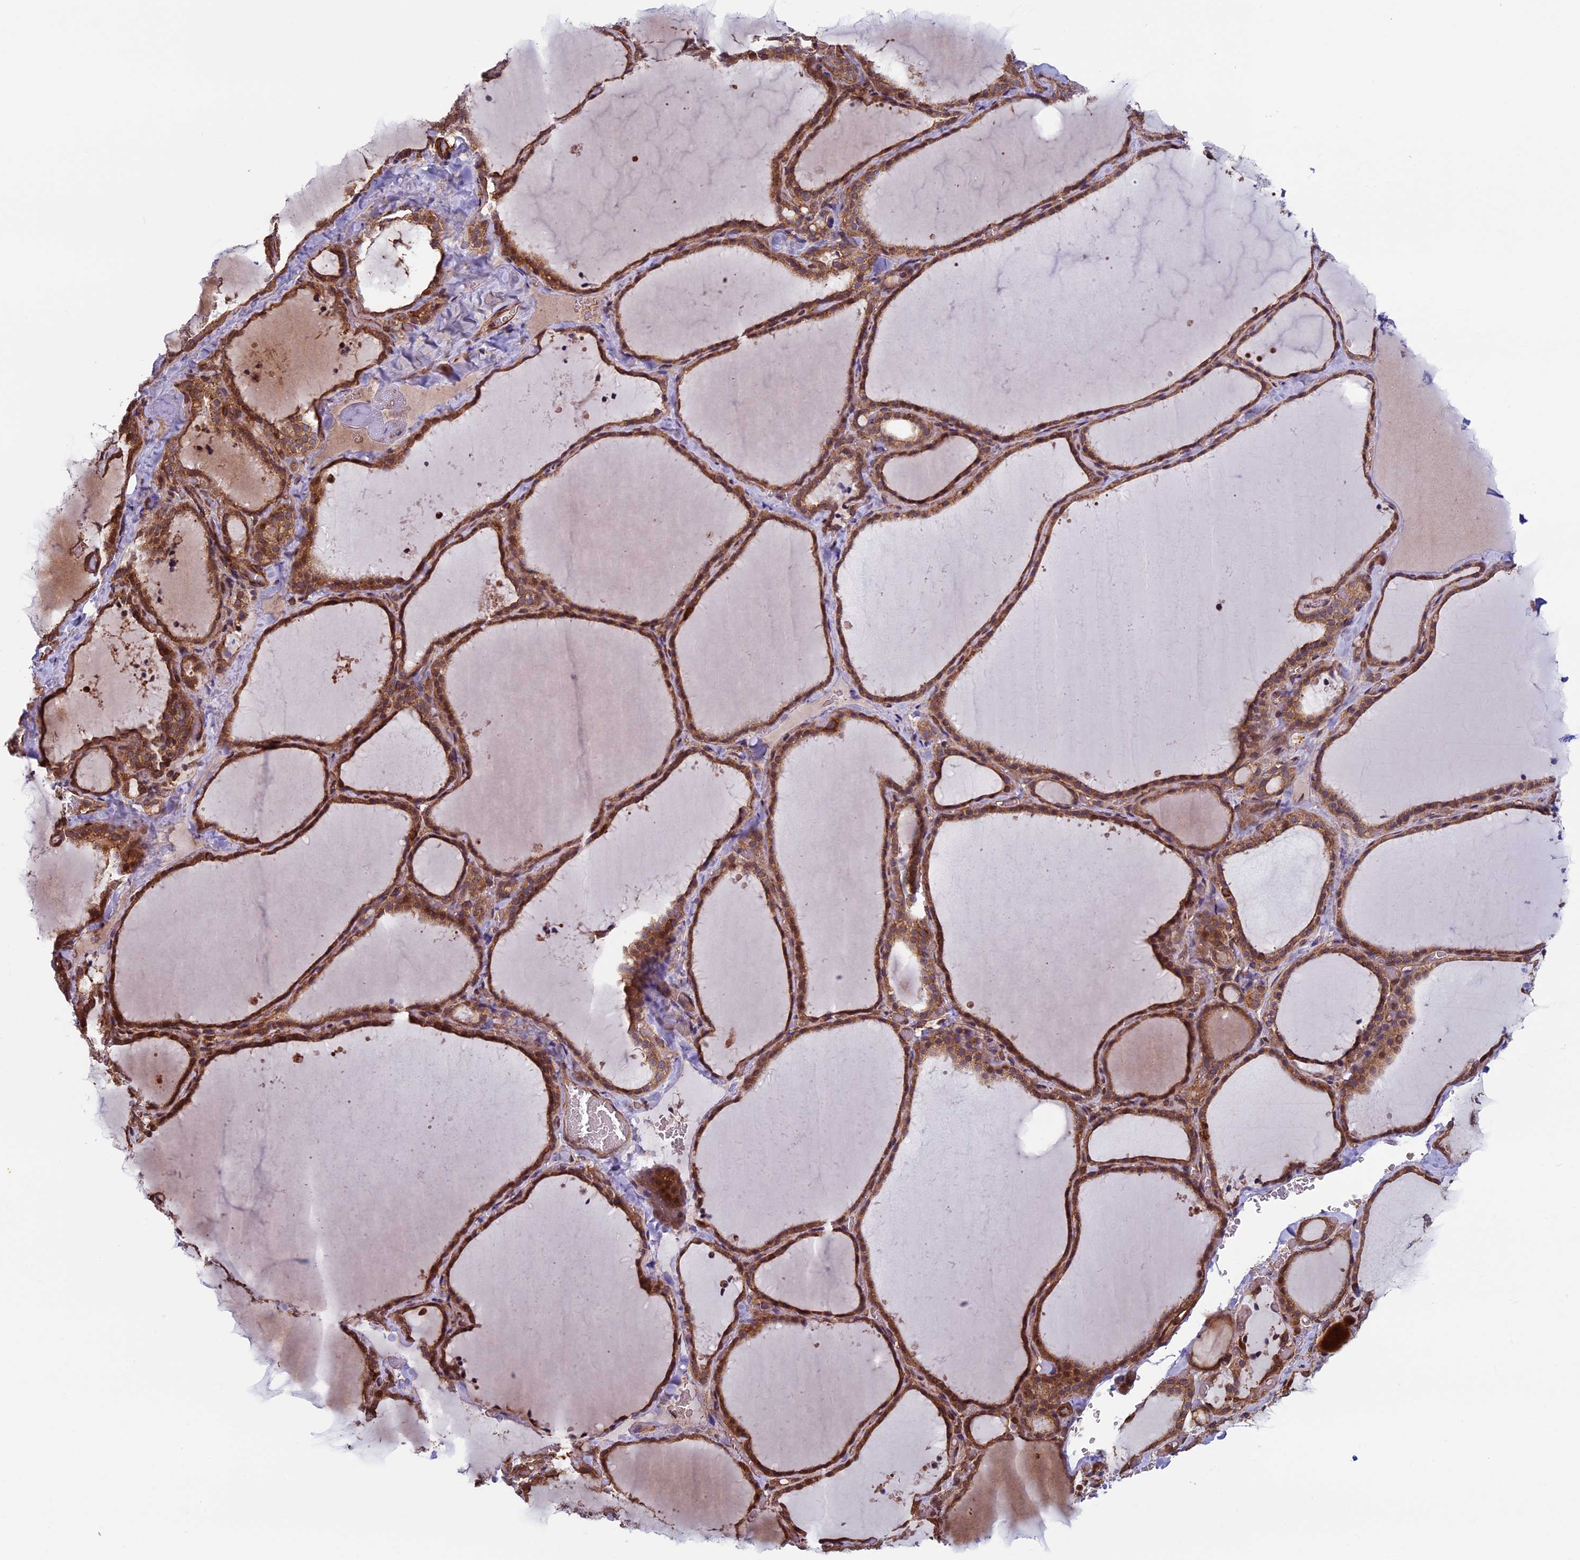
{"staining": {"intensity": "moderate", "quantity": ">75%", "location": "cytoplasmic/membranous,nuclear"}, "tissue": "thyroid gland", "cell_type": "Glandular cells", "image_type": "normal", "snomed": [{"axis": "morphology", "description": "Normal tissue, NOS"}, {"axis": "topography", "description": "Thyroid gland"}], "caption": "A photomicrograph of thyroid gland stained for a protein reveals moderate cytoplasmic/membranous,nuclear brown staining in glandular cells. Using DAB (brown) and hematoxylin (blue) stains, captured at high magnification using brightfield microscopy.", "gene": "CCDC8", "patient": {"sex": "female", "age": 22}}